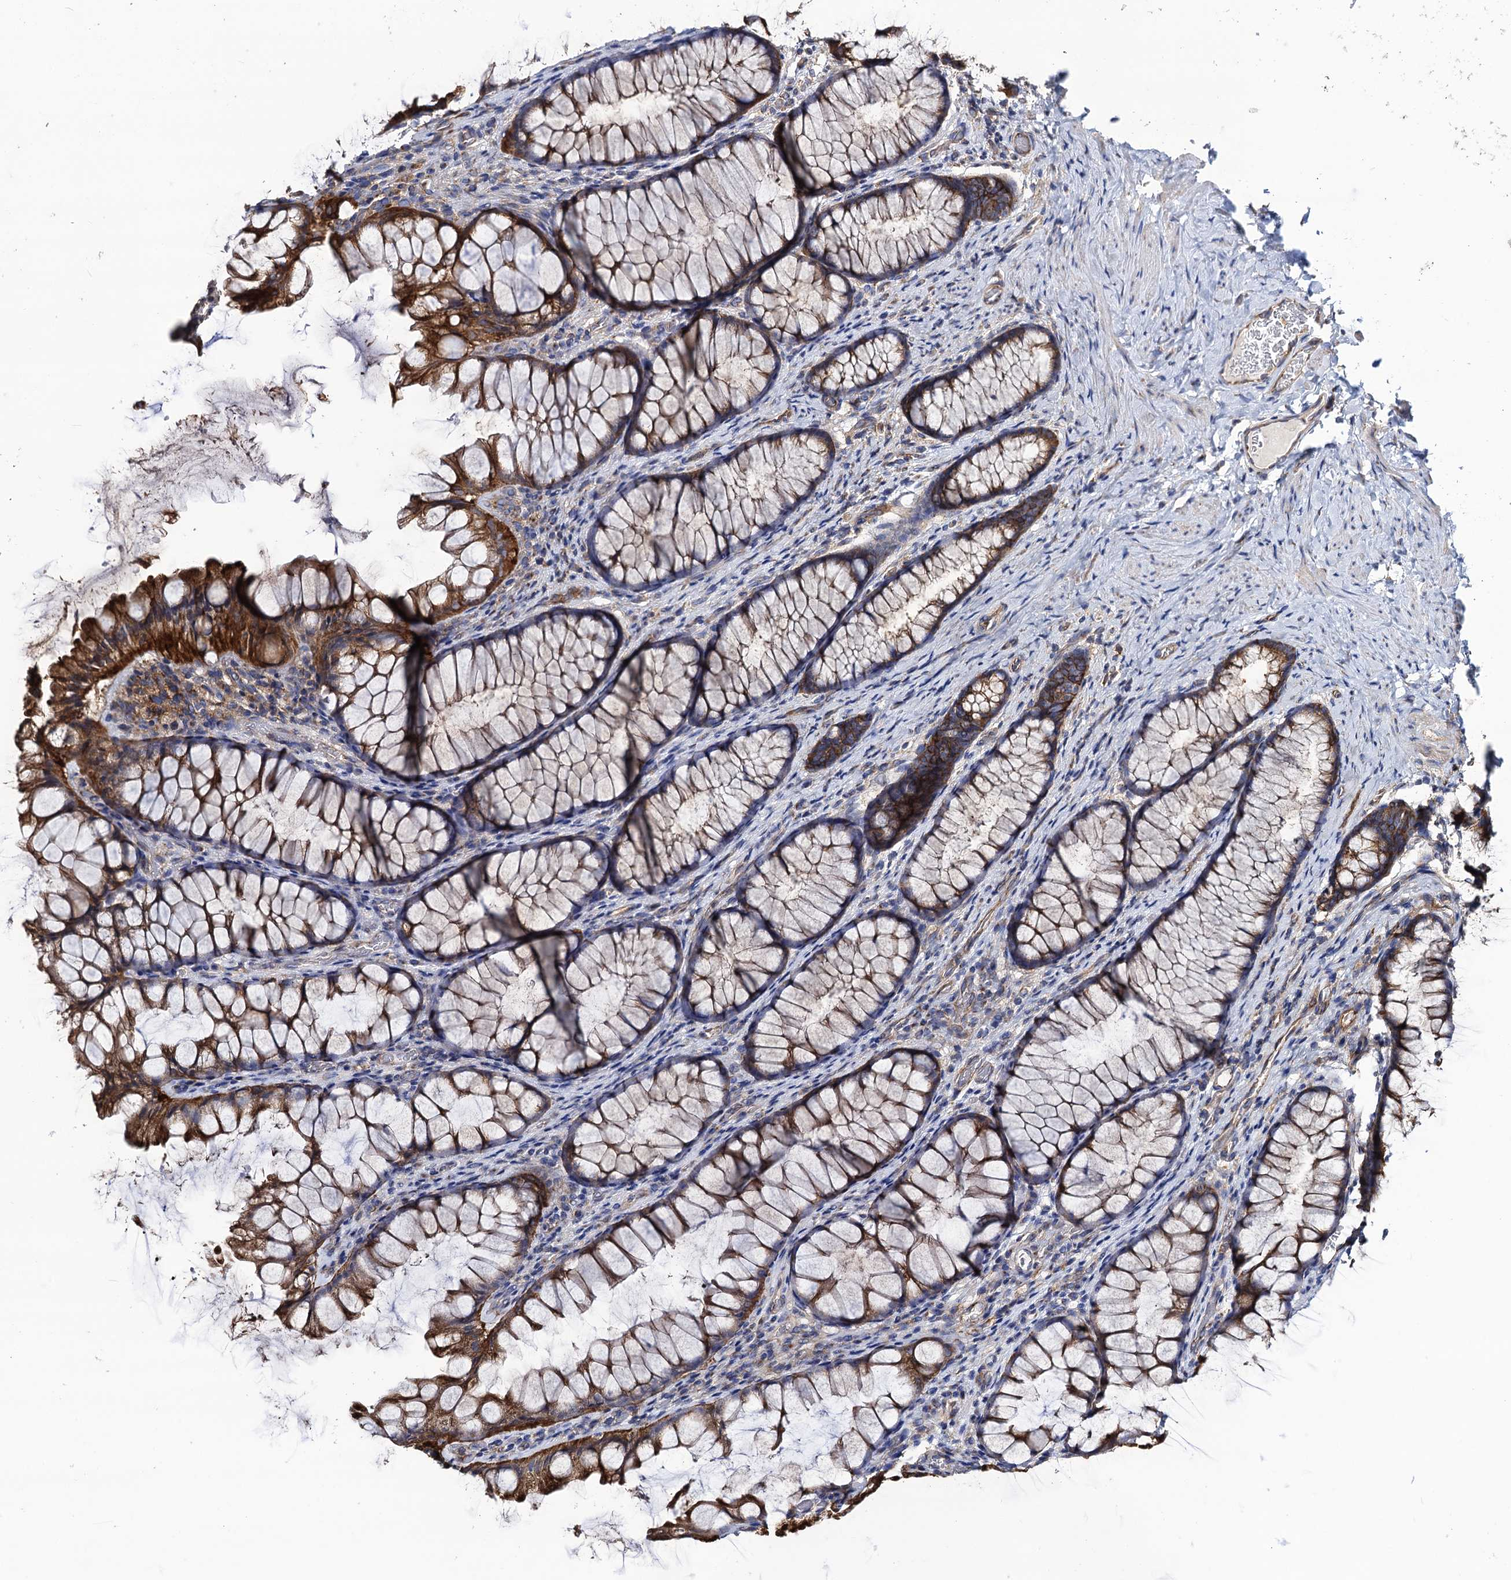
{"staining": {"intensity": "weak", "quantity": ">75%", "location": "cytoplasmic/membranous"}, "tissue": "colon", "cell_type": "Endothelial cells", "image_type": "normal", "snomed": [{"axis": "morphology", "description": "Normal tissue, NOS"}, {"axis": "topography", "description": "Colon"}], "caption": "Colon stained with immunohistochemistry reveals weak cytoplasmic/membranous expression in approximately >75% of endothelial cells. (DAB (3,3'-diaminobenzidine) IHC, brown staining for protein, blue staining for nuclei).", "gene": "DYDC1", "patient": {"sex": "female", "age": 62}}